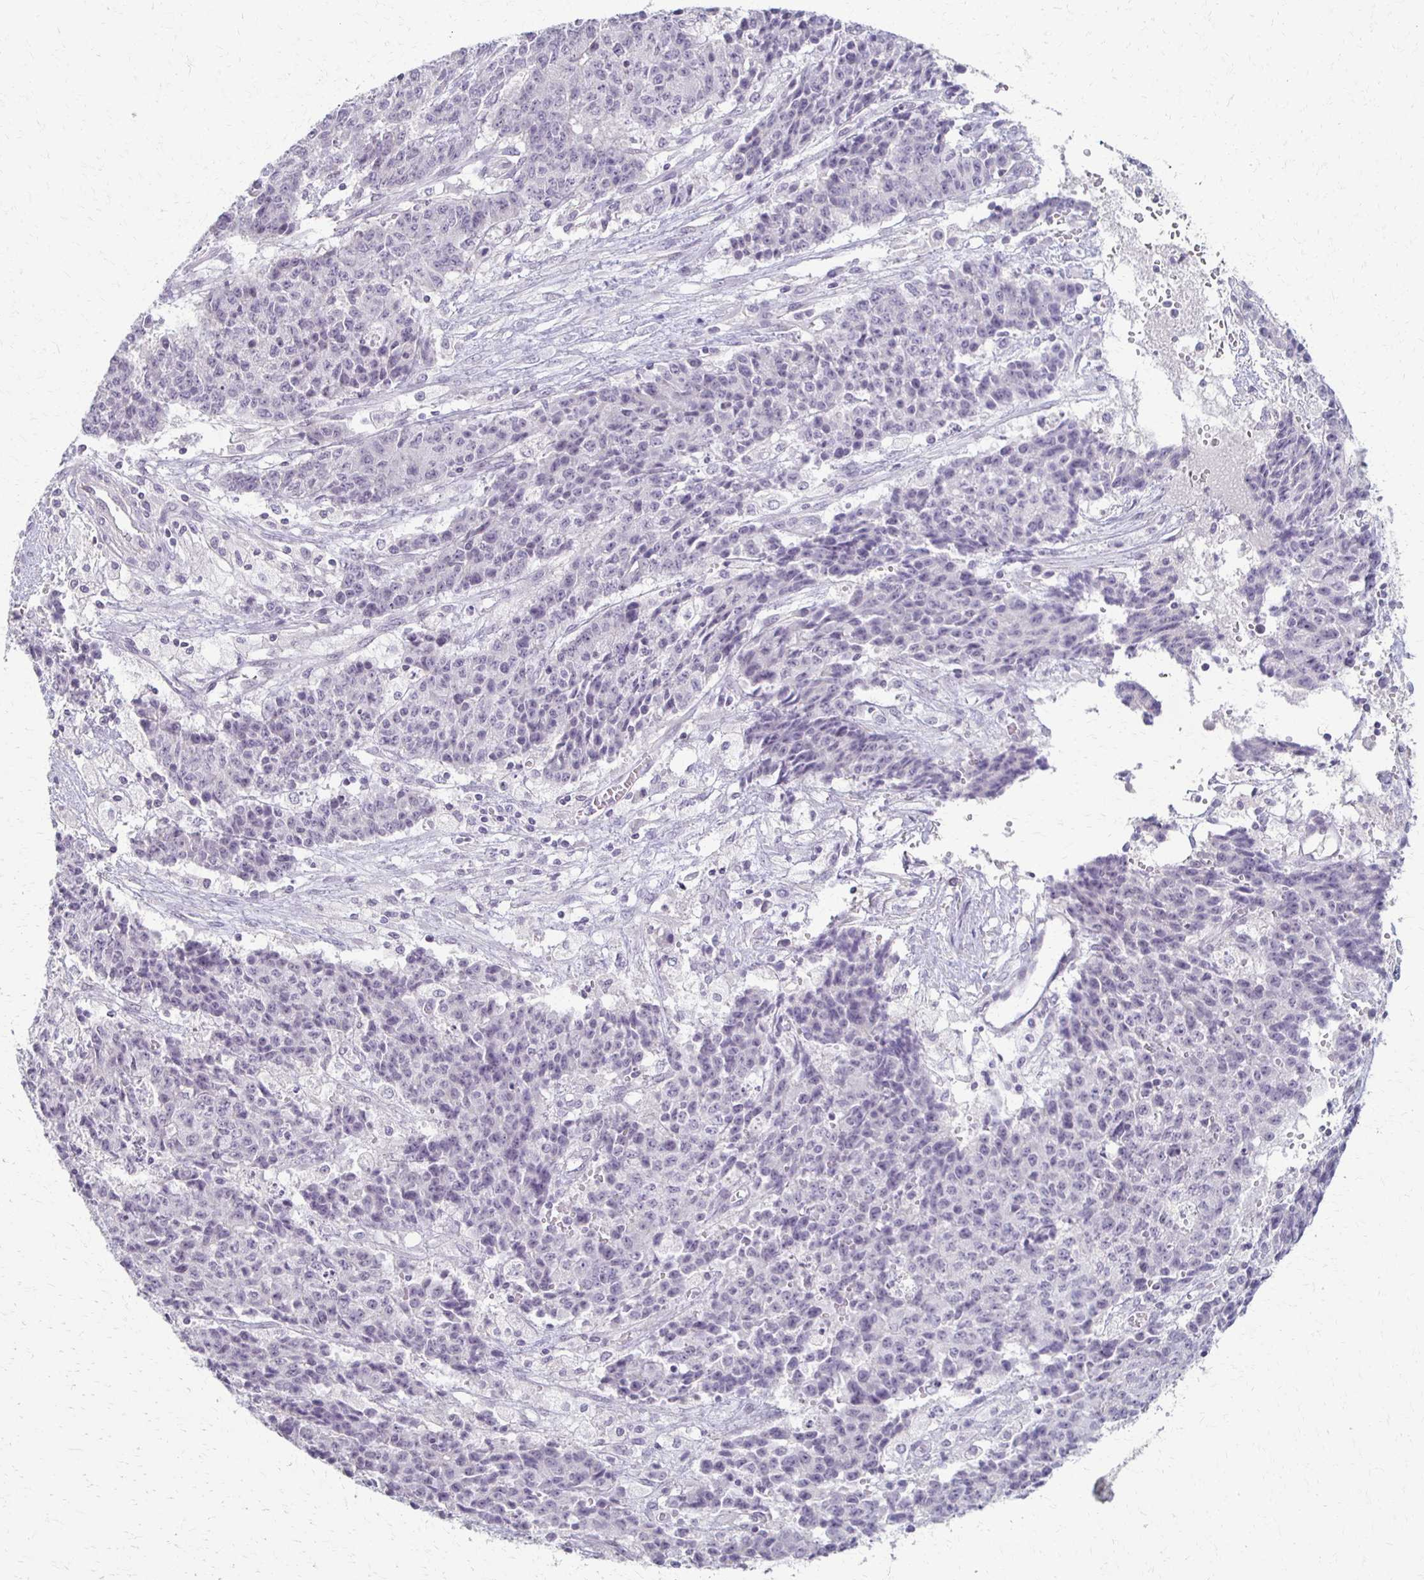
{"staining": {"intensity": "negative", "quantity": "none", "location": "none"}, "tissue": "ovarian cancer", "cell_type": "Tumor cells", "image_type": "cancer", "snomed": [{"axis": "morphology", "description": "Carcinoma, endometroid"}, {"axis": "topography", "description": "Ovary"}], "caption": "The photomicrograph exhibits no staining of tumor cells in ovarian cancer (endometroid carcinoma). (Brightfield microscopy of DAB (3,3'-diaminobenzidine) immunohistochemistry at high magnification).", "gene": "FOXO4", "patient": {"sex": "female", "age": 42}}